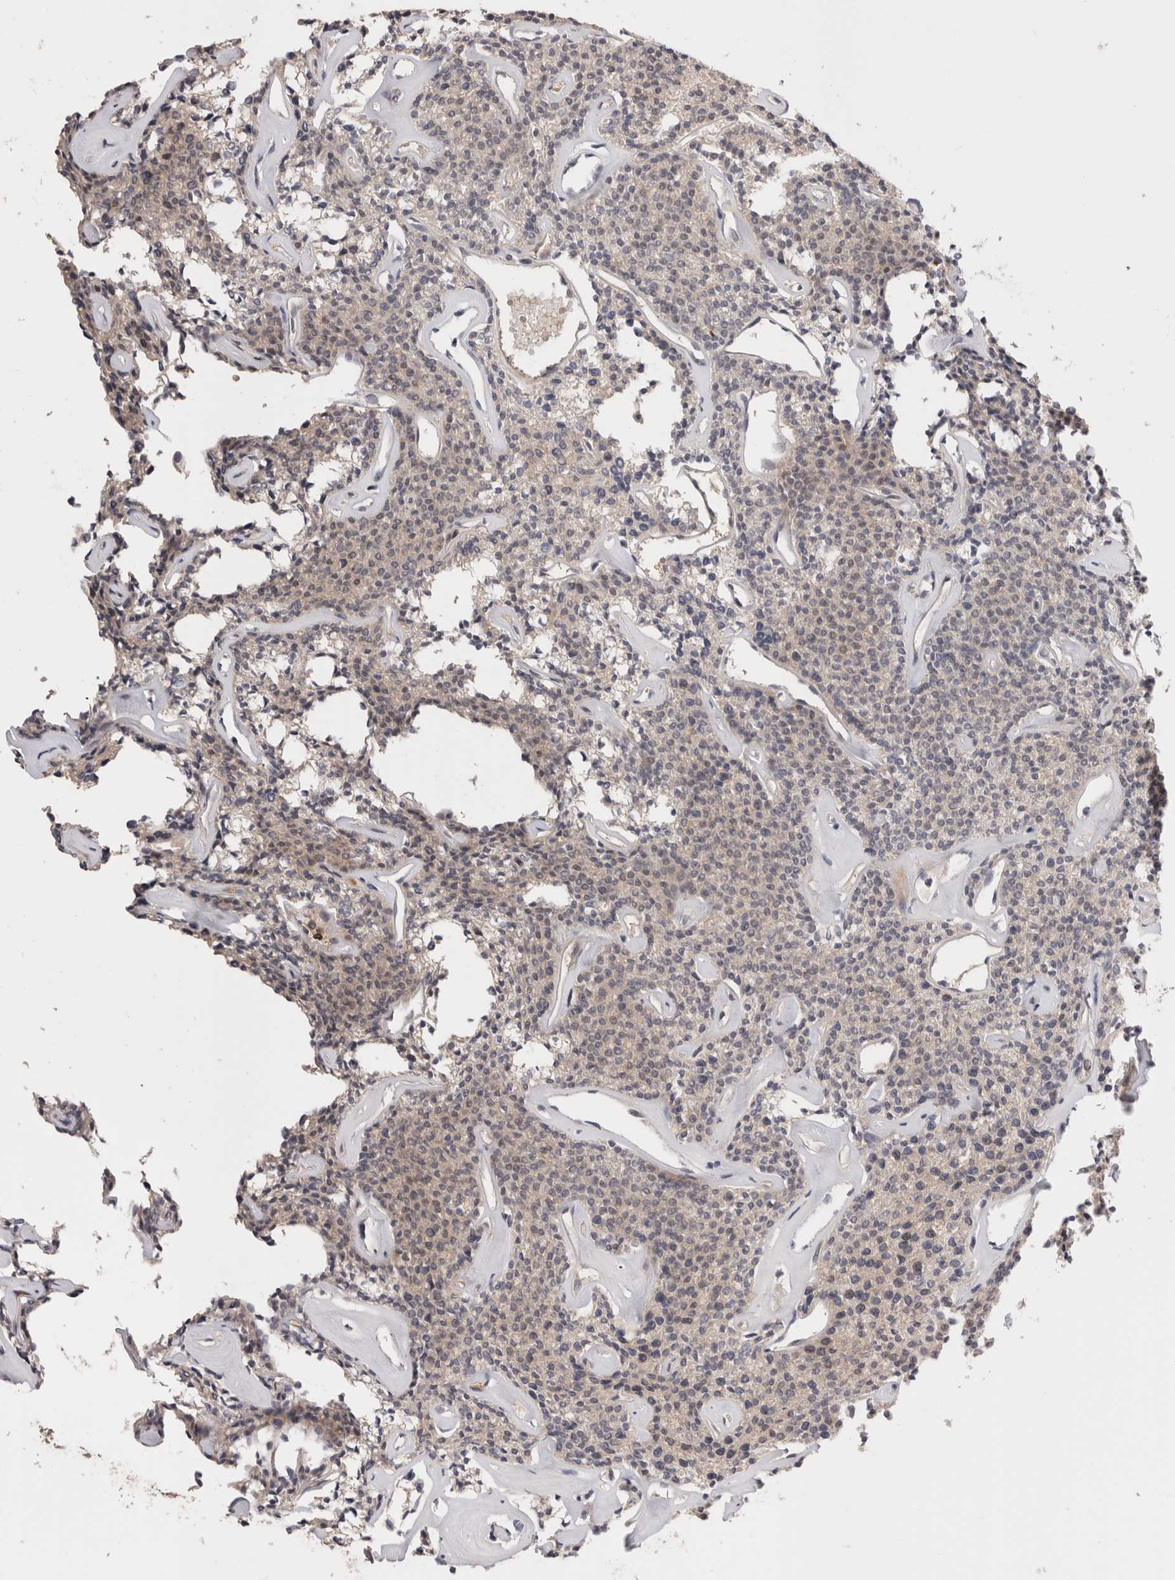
{"staining": {"intensity": "weak", "quantity": "25%-75%", "location": "cytoplasmic/membranous"}, "tissue": "parathyroid gland", "cell_type": "Glandular cells", "image_type": "normal", "snomed": [{"axis": "morphology", "description": "Normal tissue, NOS"}, {"axis": "topography", "description": "Parathyroid gland"}], "caption": "This is a histology image of immunohistochemistry staining of benign parathyroid gland, which shows weak positivity in the cytoplasmic/membranous of glandular cells.", "gene": "CRYBG1", "patient": {"sex": "male", "age": 46}}